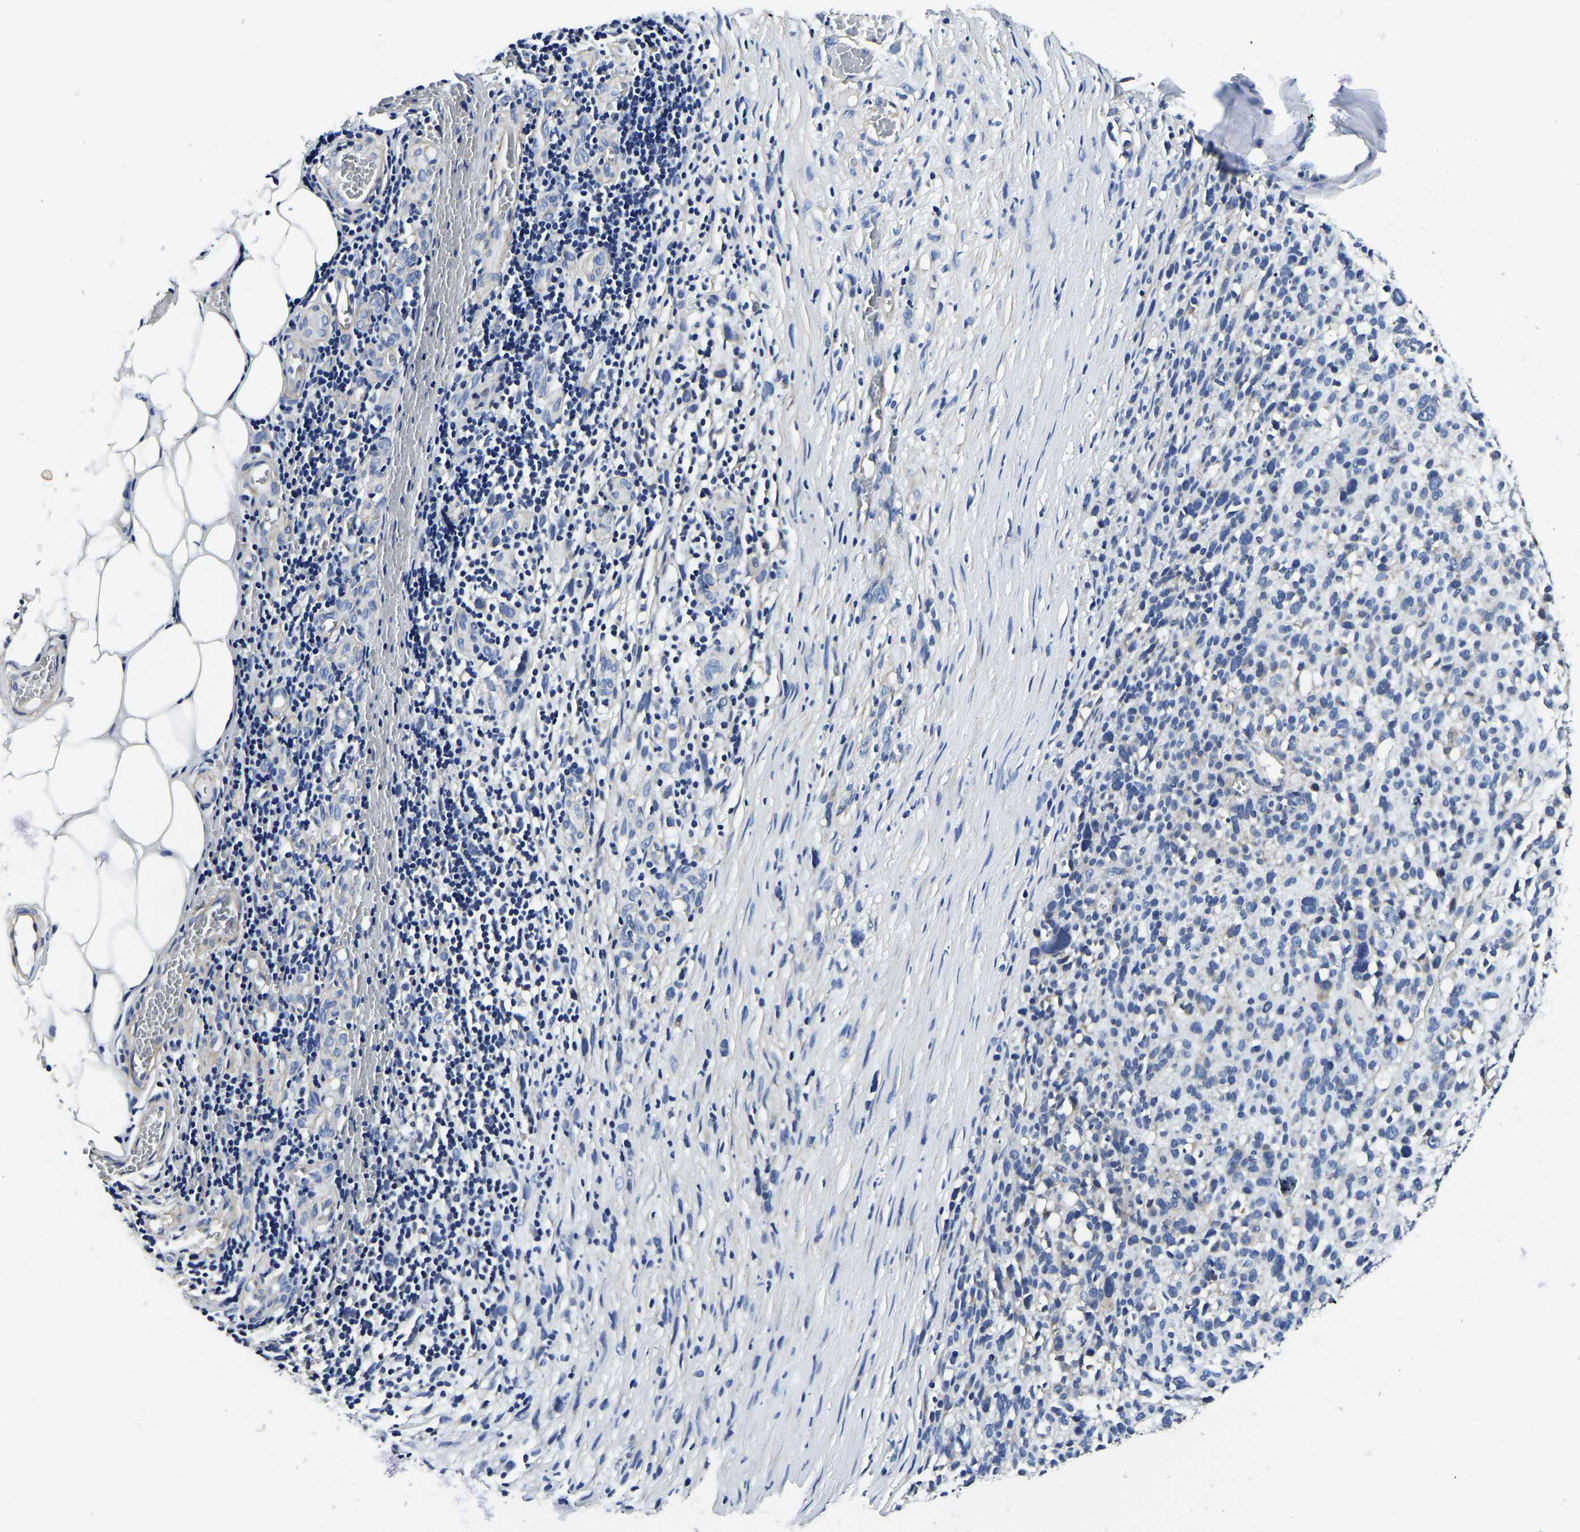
{"staining": {"intensity": "negative", "quantity": "none", "location": "none"}, "tissue": "melanoma", "cell_type": "Tumor cells", "image_type": "cancer", "snomed": [{"axis": "morphology", "description": "Malignant melanoma, NOS"}, {"axis": "topography", "description": "Skin"}], "caption": "A histopathology image of human malignant melanoma is negative for staining in tumor cells.", "gene": "KCTD17", "patient": {"sex": "female", "age": 55}}